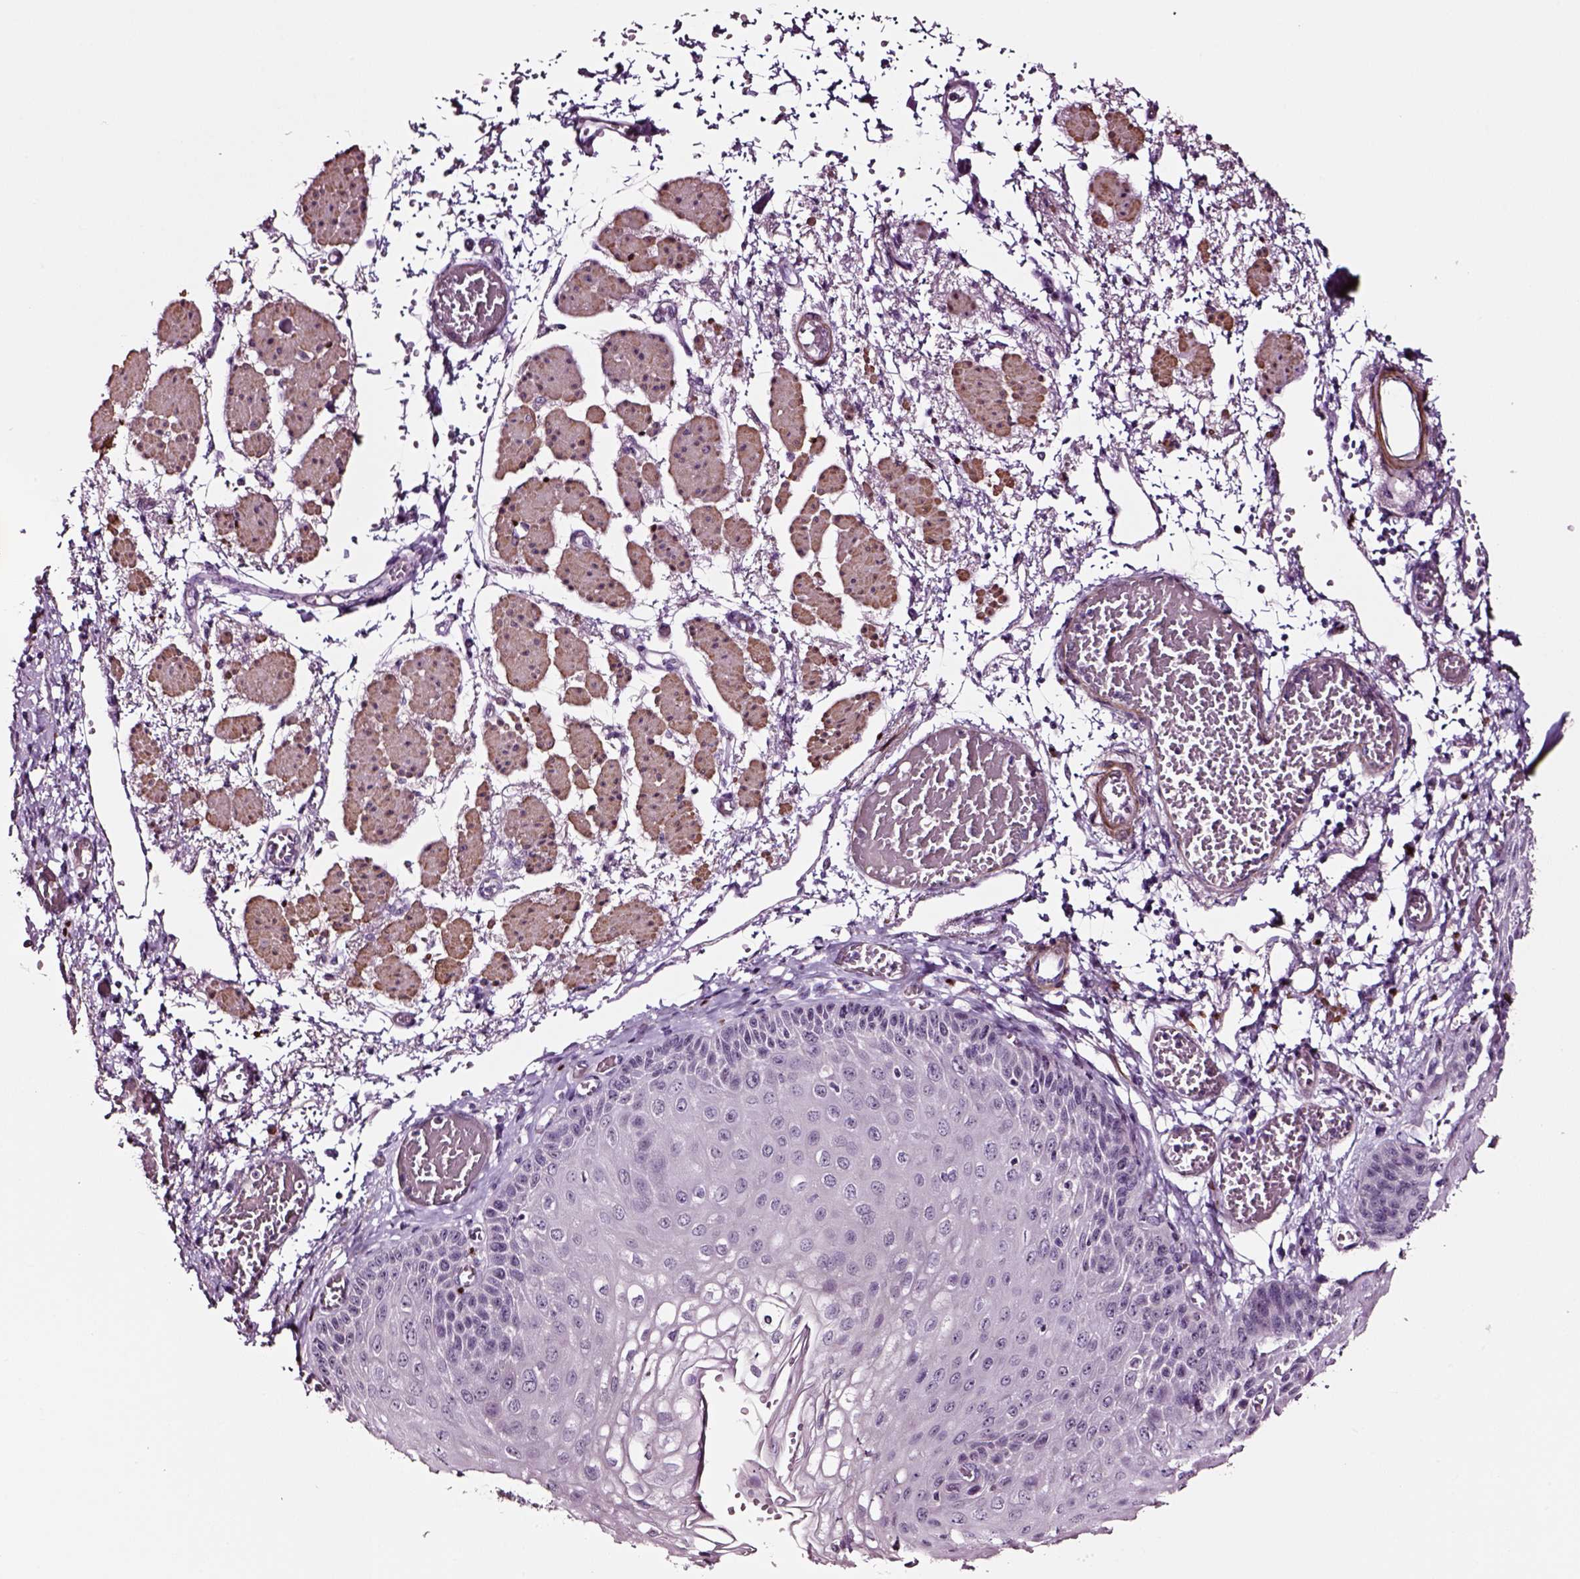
{"staining": {"intensity": "negative", "quantity": "none", "location": "none"}, "tissue": "esophagus", "cell_type": "Squamous epithelial cells", "image_type": "normal", "snomed": [{"axis": "morphology", "description": "Normal tissue, NOS"}, {"axis": "morphology", "description": "Adenocarcinoma, NOS"}, {"axis": "topography", "description": "Esophagus"}], "caption": "Esophagus stained for a protein using IHC exhibits no staining squamous epithelial cells.", "gene": "SOX10", "patient": {"sex": "male", "age": 81}}